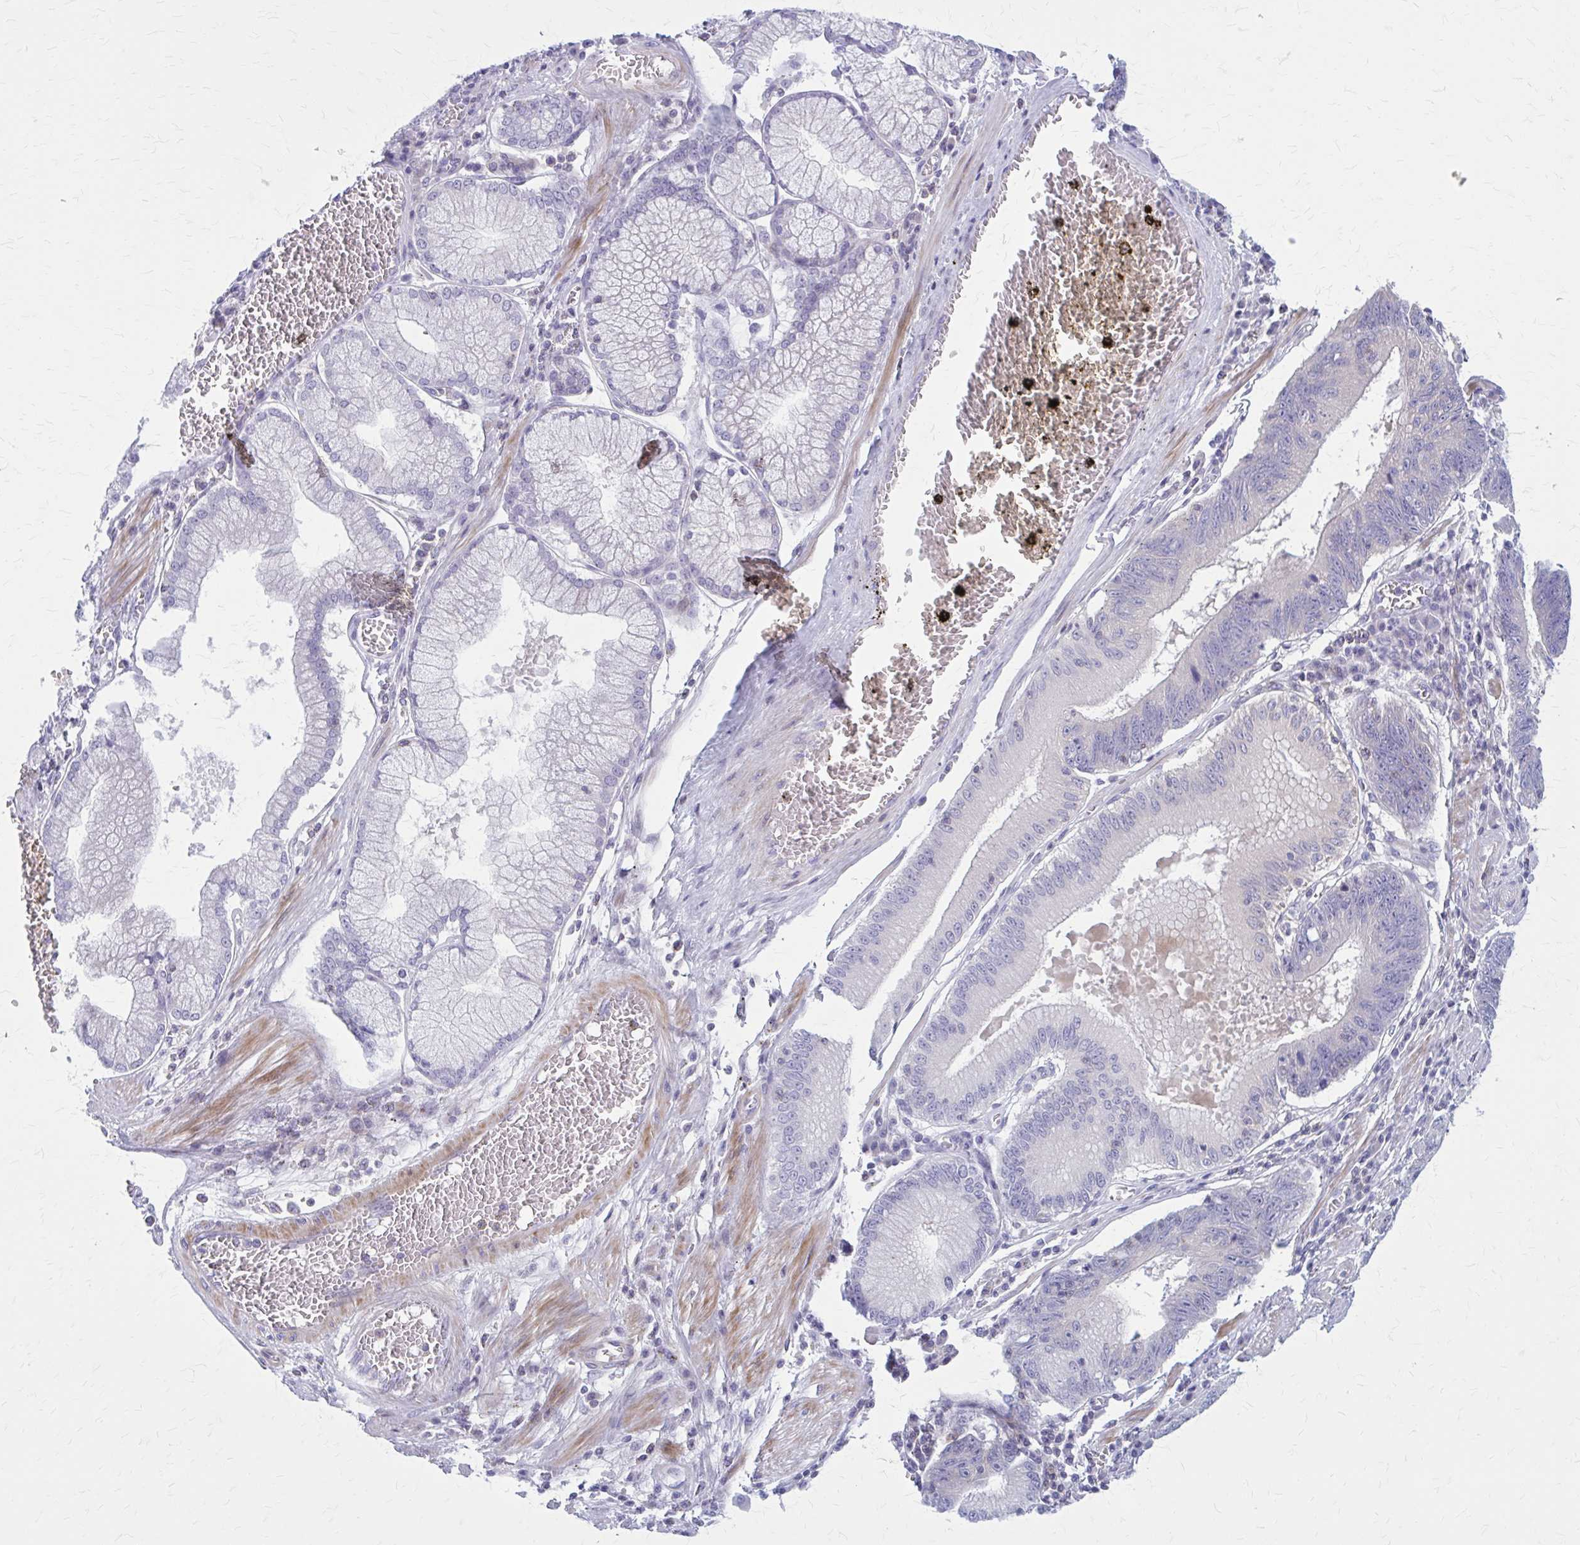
{"staining": {"intensity": "negative", "quantity": "none", "location": "none"}, "tissue": "stomach cancer", "cell_type": "Tumor cells", "image_type": "cancer", "snomed": [{"axis": "morphology", "description": "Adenocarcinoma, NOS"}, {"axis": "topography", "description": "Stomach"}], "caption": "Image shows no protein positivity in tumor cells of adenocarcinoma (stomach) tissue.", "gene": "PITPNM1", "patient": {"sex": "male", "age": 59}}